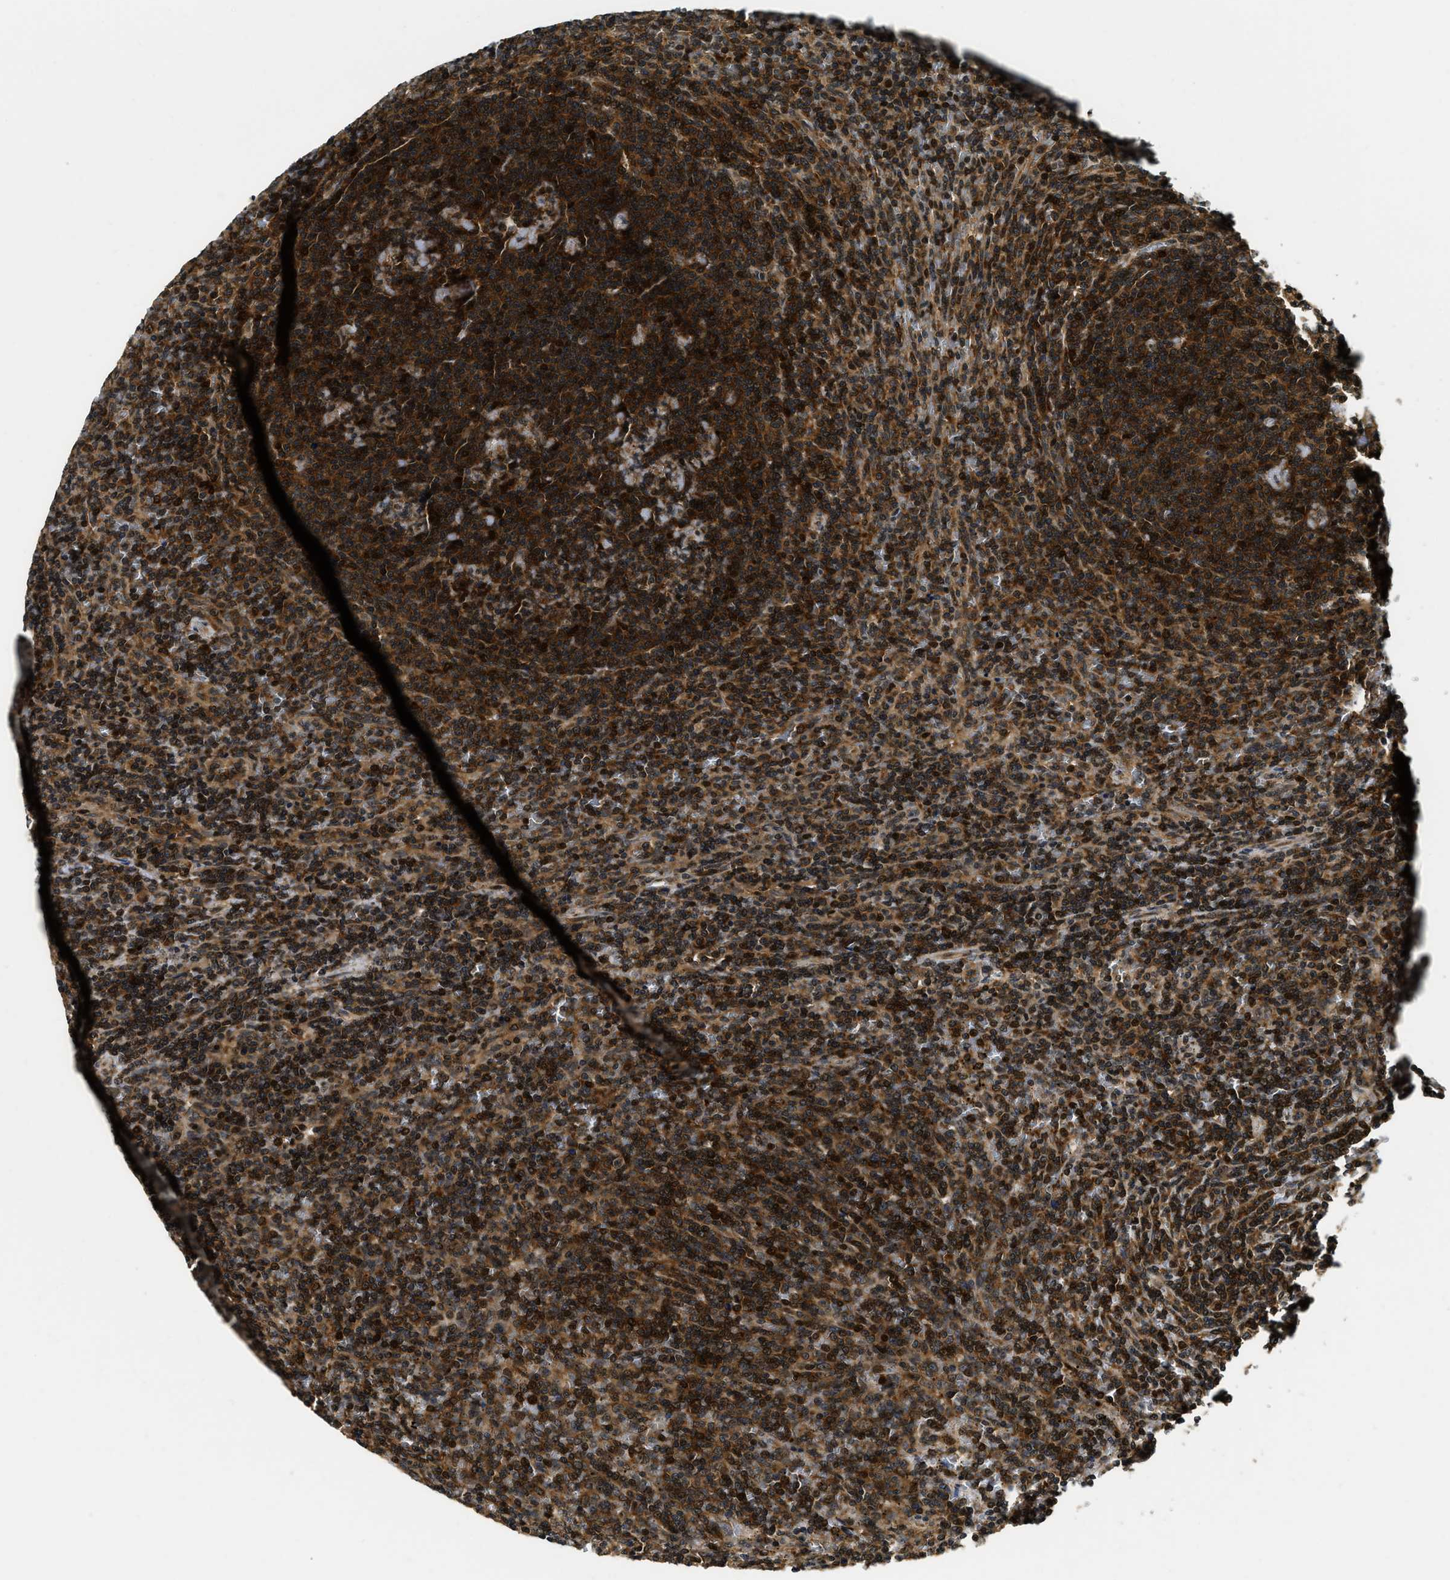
{"staining": {"intensity": "strong", "quantity": ">75%", "location": "cytoplasmic/membranous"}, "tissue": "lymphoma", "cell_type": "Tumor cells", "image_type": "cancer", "snomed": [{"axis": "morphology", "description": "Malignant lymphoma, non-Hodgkin's type, Low grade"}, {"axis": "topography", "description": "Spleen"}], "caption": "Protein analysis of lymphoma tissue exhibits strong cytoplasmic/membranous positivity in approximately >75% of tumor cells.", "gene": "ADSL", "patient": {"sex": "female", "age": 50}}